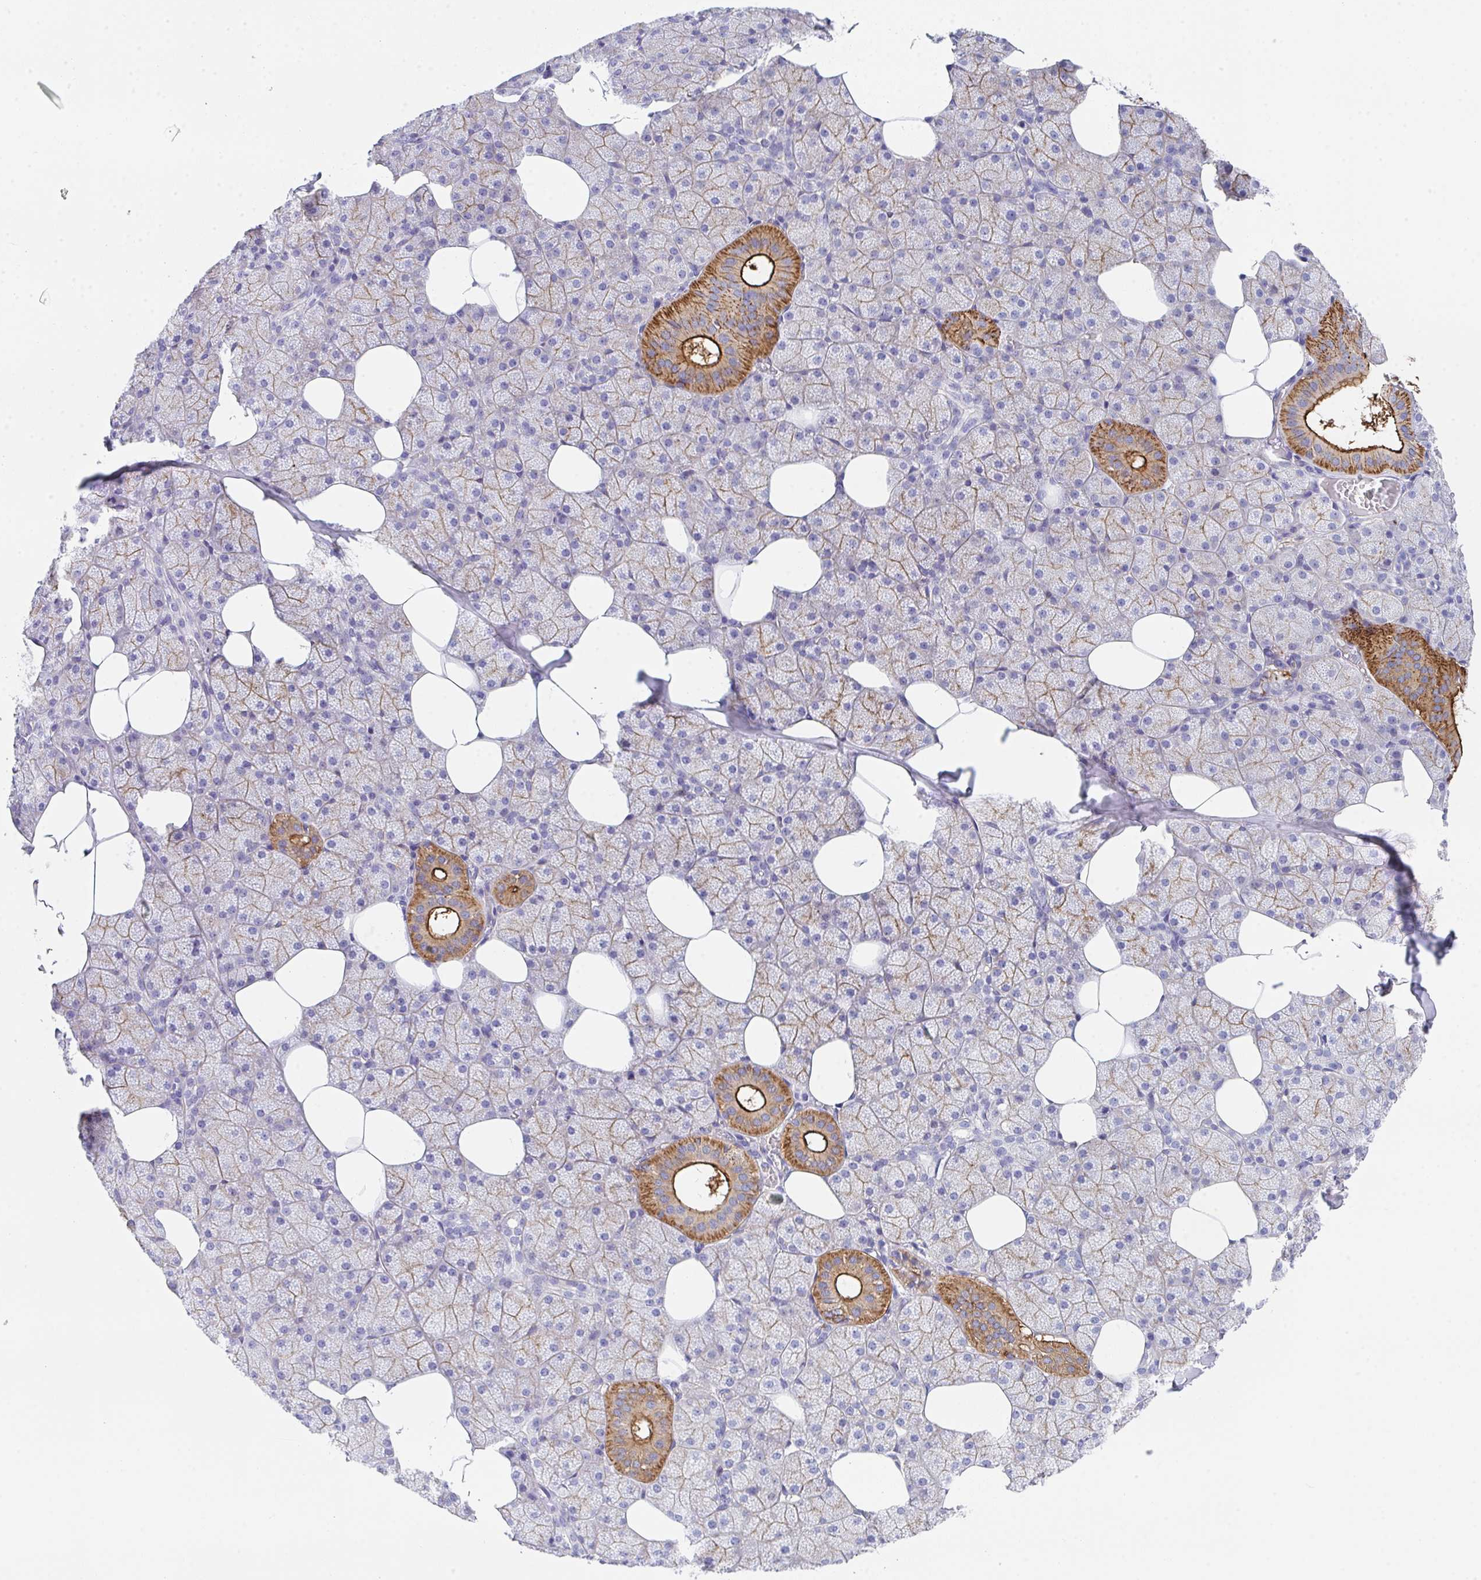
{"staining": {"intensity": "strong", "quantity": "<25%", "location": "cytoplasmic/membranous"}, "tissue": "salivary gland", "cell_type": "Glandular cells", "image_type": "normal", "snomed": [{"axis": "morphology", "description": "Normal tissue, NOS"}, {"axis": "topography", "description": "Salivary gland"}, {"axis": "topography", "description": "Peripheral nerve tissue"}], "caption": "Immunohistochemistry (IHC) (DAB) staining of benign human salivary gland exhibits strong cytoplasmic/membranous protein expression in about <25% of glandular cells. Ihc stains the protein of interest in brown and the nuclei are stained blue.", "gene": "DBN1", "patient": {"sex": "male", "age": 38}}